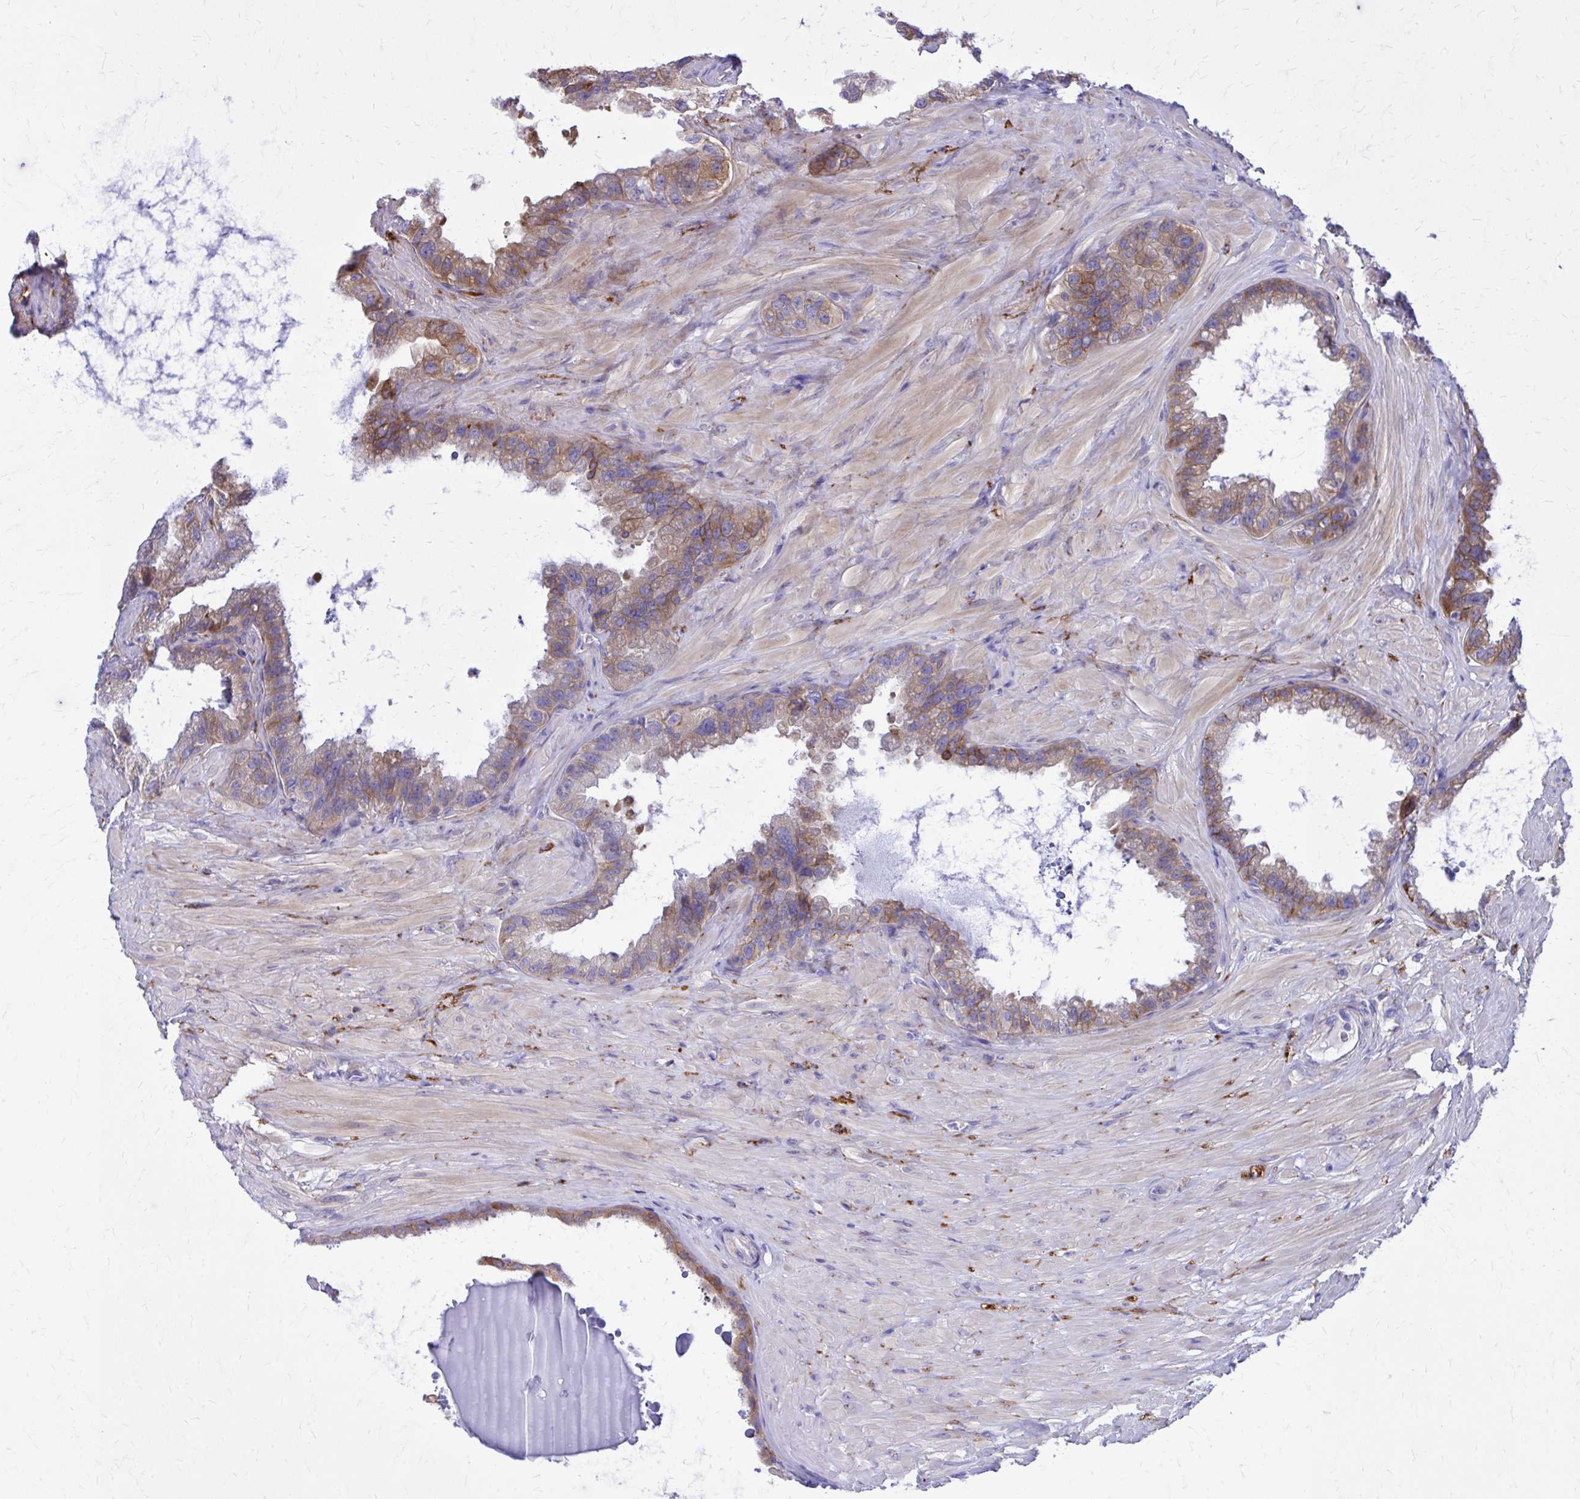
{"staining": {"intensity": "moderate", "quantity": ">75%", "location": "cytoplasmic/membranous"}, "tissue": "seminal vesicle", "cell_type": "Glandular cells", "image_type": "normal", "snomed": [{"axis": "morphology", "description": "Normal tissue, NOS"}, {"axis": "topography", "description": "Seminal veicle"}, {"axis": "topography", "description": "Peripheral nerve tissue"}], "caption": "This is a photomicrograph of immunohistochemistry staining of benign seminal vesicle, which shows moderate staining in the cytoplasmic/membranous of glandular cells.", "gene": "EPB41L1", "patient": {"sex": "male", "age": 76}}